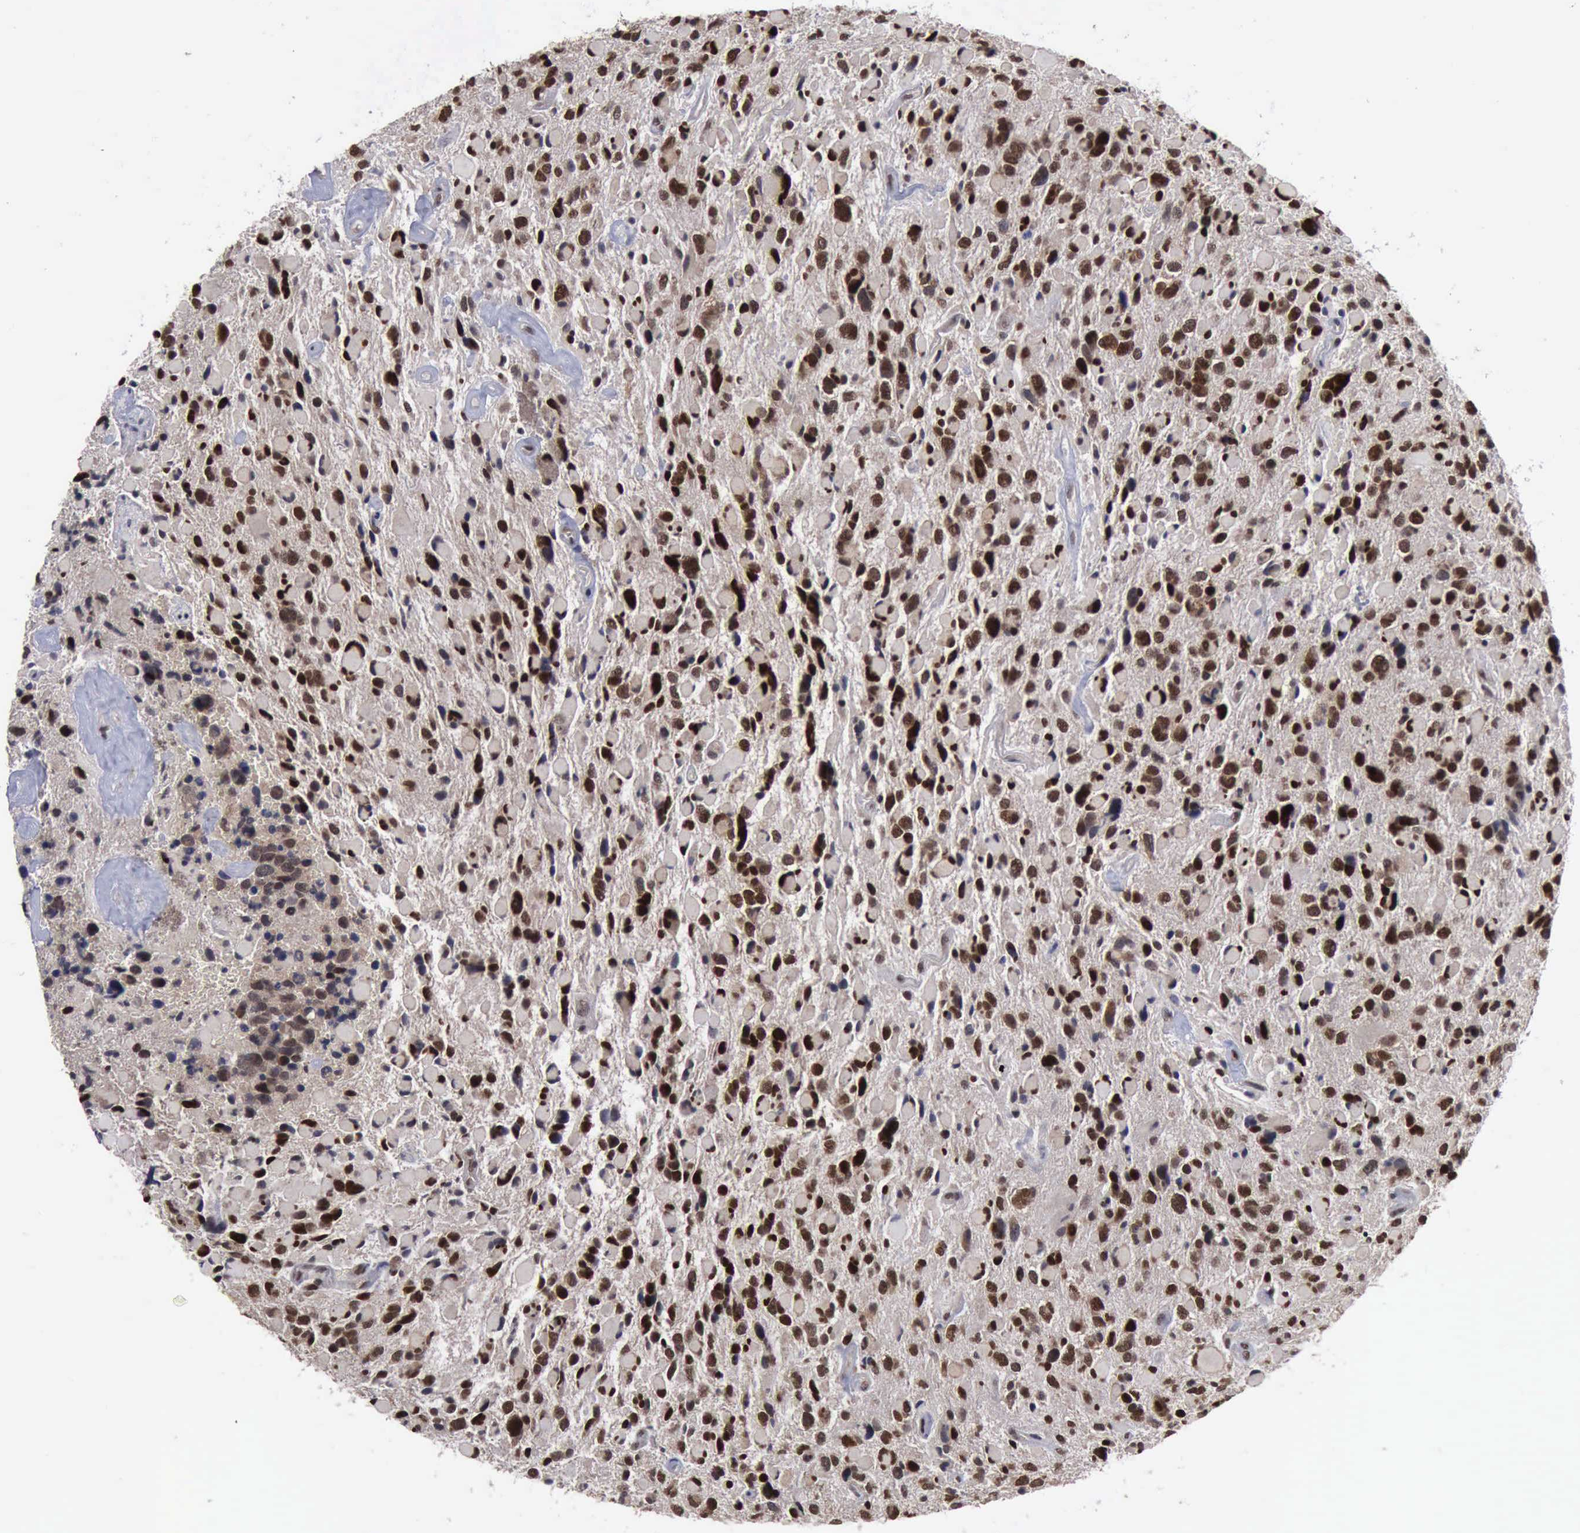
{"staining": {"intensity": "strong", "quantity": ">75%", "location": "nuclear"}, "tissue": "glioma", "cell_type": "Tumor cells", "image_type": "cancer", "snomed": [{"axis": "morphology", "description": "Glioma, malignant, High grade"}, {"axis": "topography", "description": "Brain"}], "caption": "Immunohistochemistry (IHC) histopathology image of human malignant glioma (high-grade) stained for a protein (brown), which exhibits high levels of strong nuclear expression in approximately >75% of tumor cells.", "gene": "RTCB", "patient": {"sex": "female", "age": 37}}